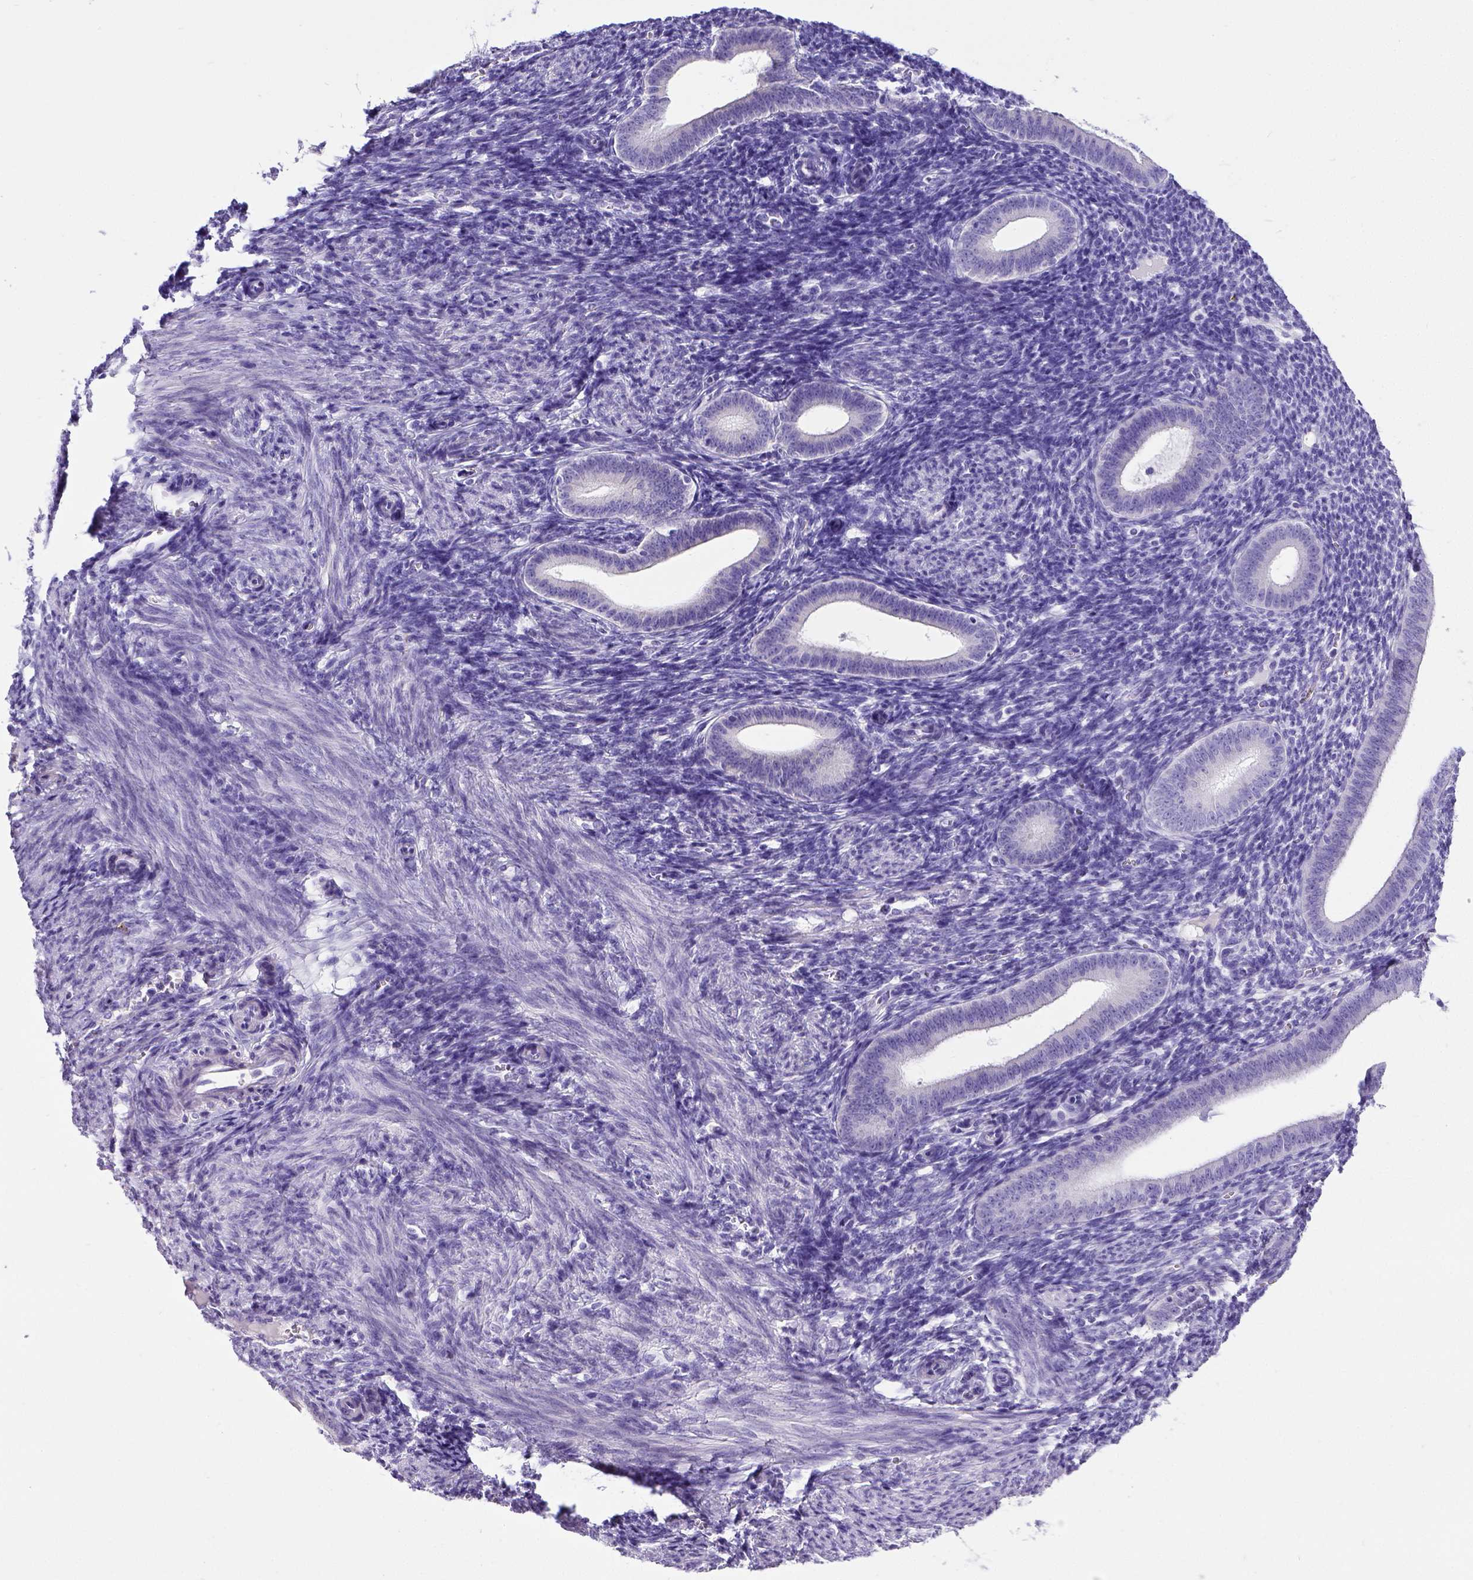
{"staining": {"intensity": "negative", "quantity": "none", "location": "none"}, "tissue": "endometrium", "cell_type": "Cells in endometrial stroma", "image_type": "normal", "snomed": [{"axis": "morphology", "description": "Normal tissue, NOS"}, {"axis": "topography", "description": "Endometrium"}], "caption": "Immunohistochemistry (IHC) micrograph of benign endometrium: human endometrium stained with DAB exhibits no significant protein staining in cells in endometrial stroma.", "gene": "SATB2", "patient": {"sex": "female", "age": 25}}